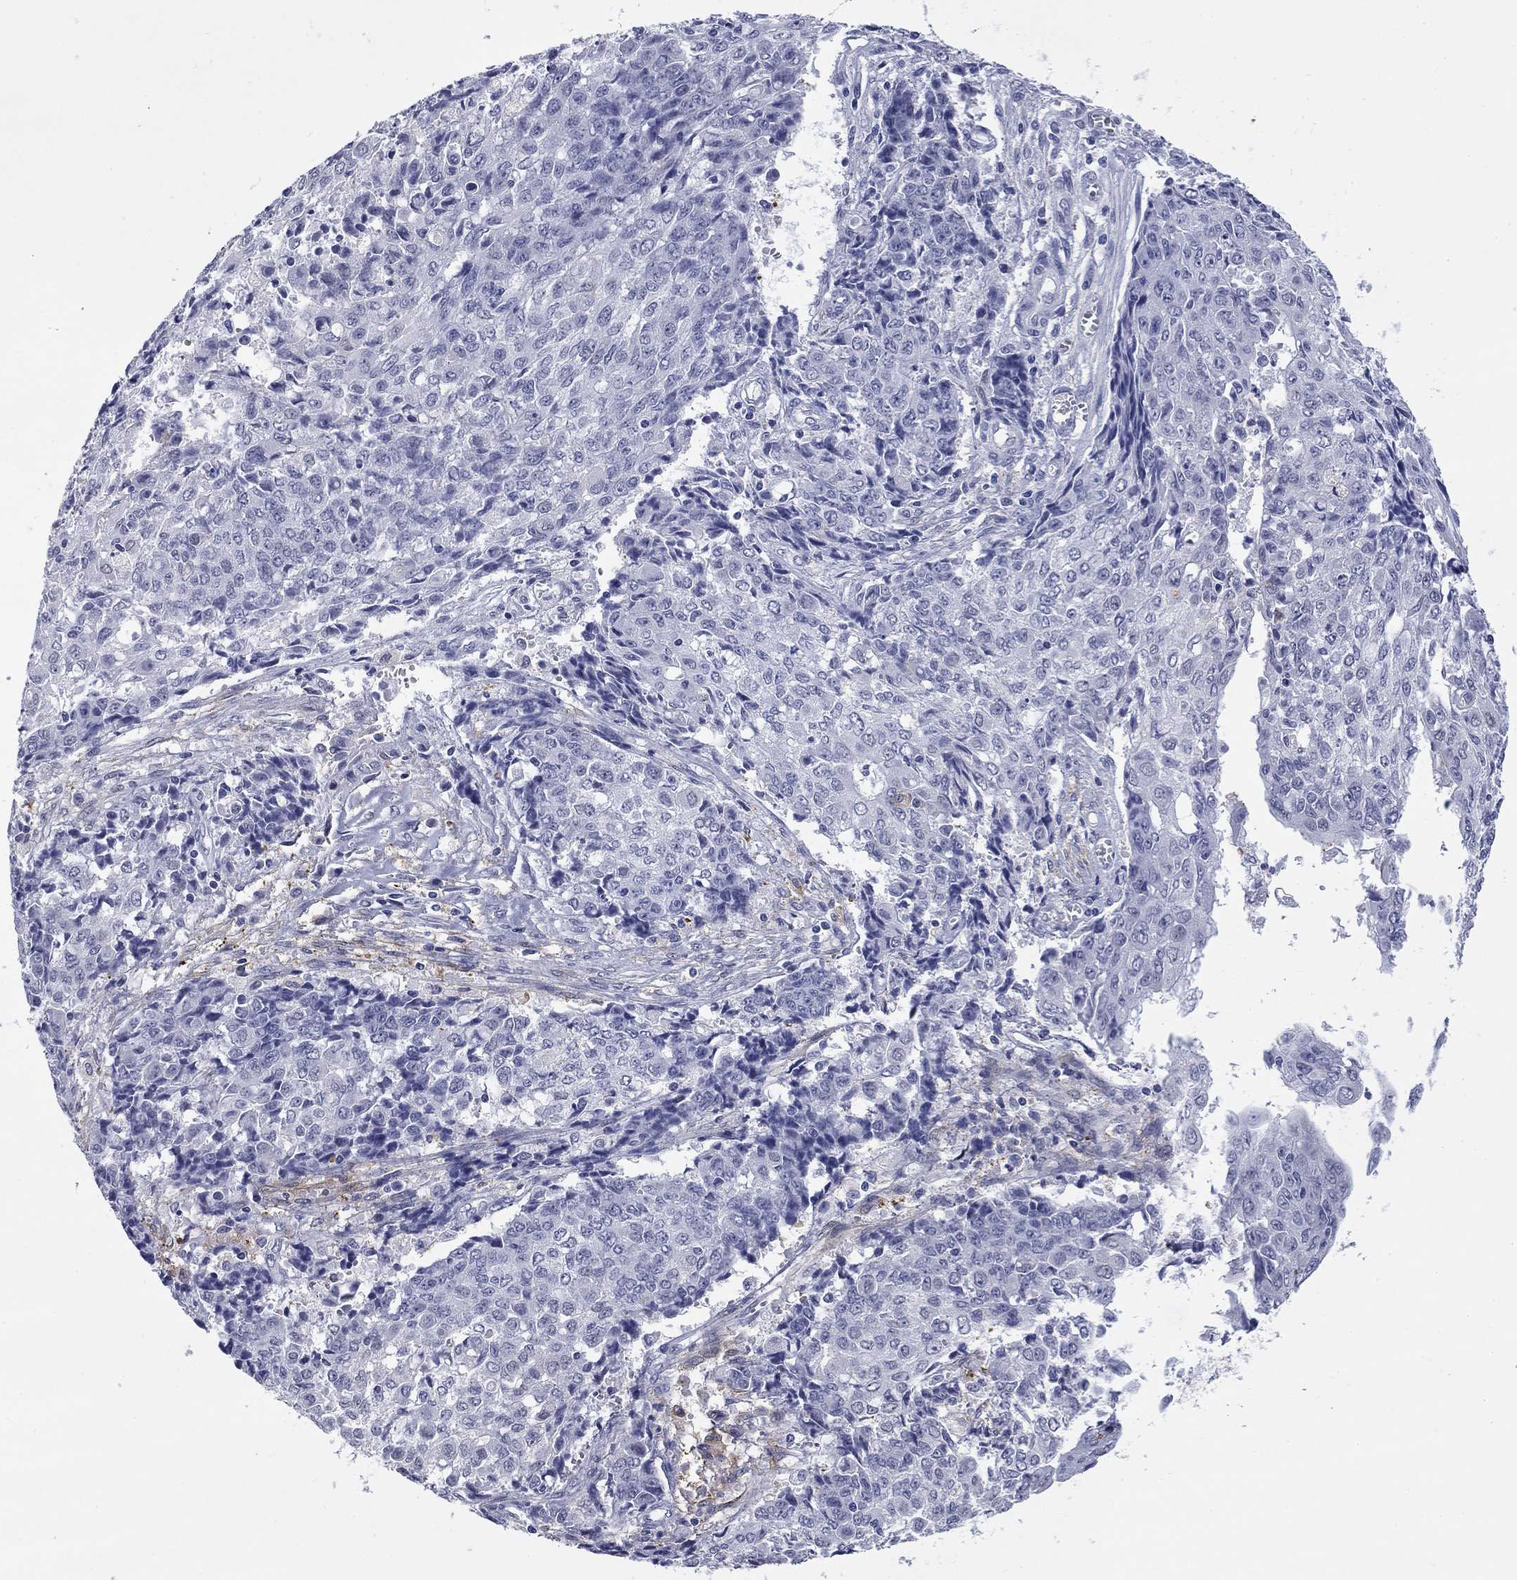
{"staining": {"intensity": "negative", "quantity": "none", "location": "none"}, "tissue": "ovarian cancer", "cell_type": "Tumor cells", "image_type": "cancer", "snomed": [{"axis": "morphology", "description": "Carcinoma, endometroid"}, {"axis": "topography", "description": "Ovary"}], "caption": "The histopathology image demonstrates no staining of tumor cells in ovarian cancer (endometroid carcinoma).", "gene": "BCL2L14", "patient": {"sex": "female", "age": 42}}